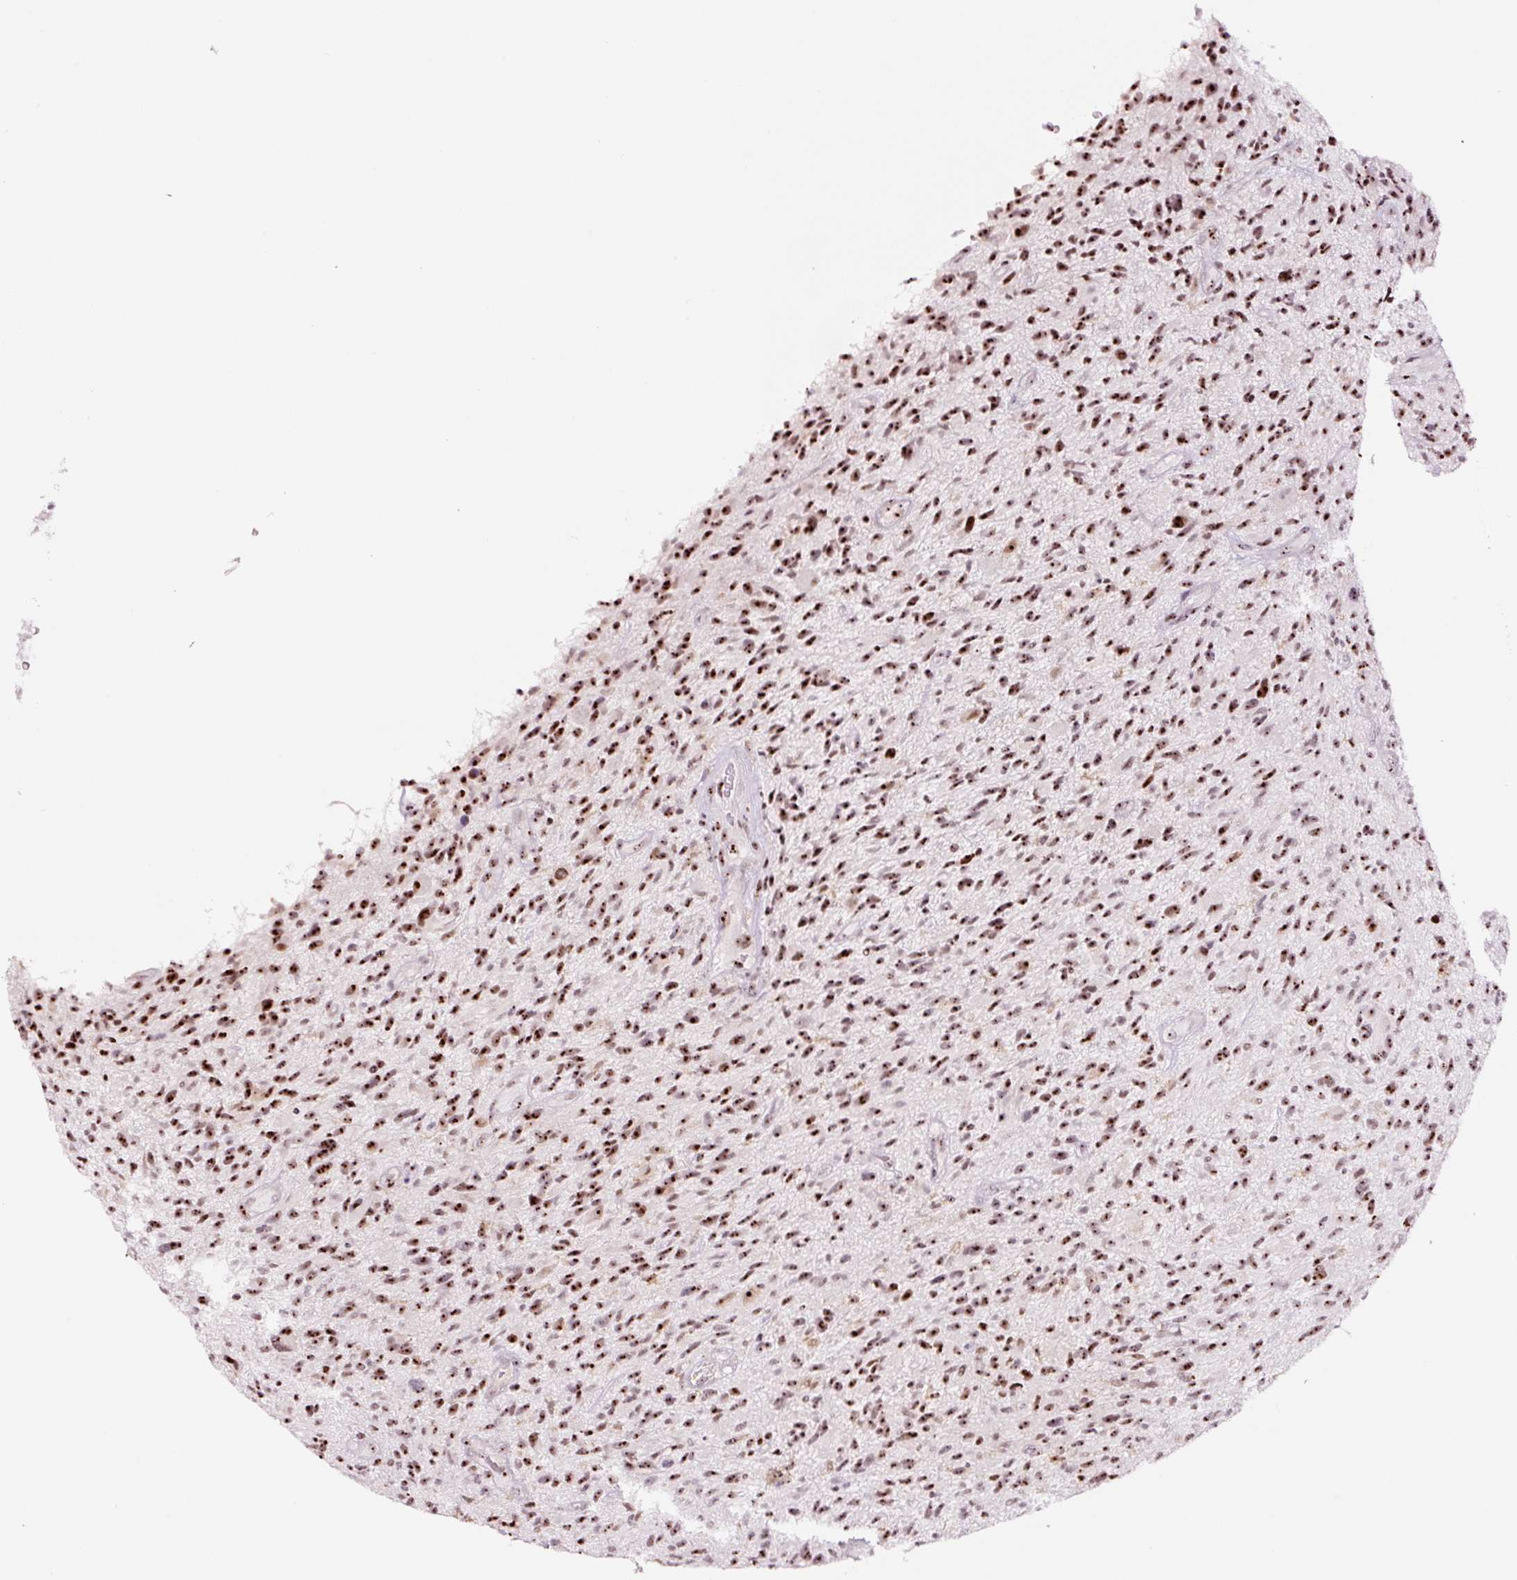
{"staining": {"intensity": "moderate", "quantity": ">75%", "location": "nuclear"}, "tissue": "glioma", "cell_type": "Tumor cells", "image_type": "cancer", "snomed": [{"axis": "morphology", "description": "Glioma, malignant, High grade"}, {"axis": "topography", "description": "Brain"}], "caption": "Brown immunohistochemical staining in glioma exhibits moderate nuclear staining in approximately >75% of tumor cells.", "gene": "GNL3", "patient": {"sex": "male", "age": 47}}